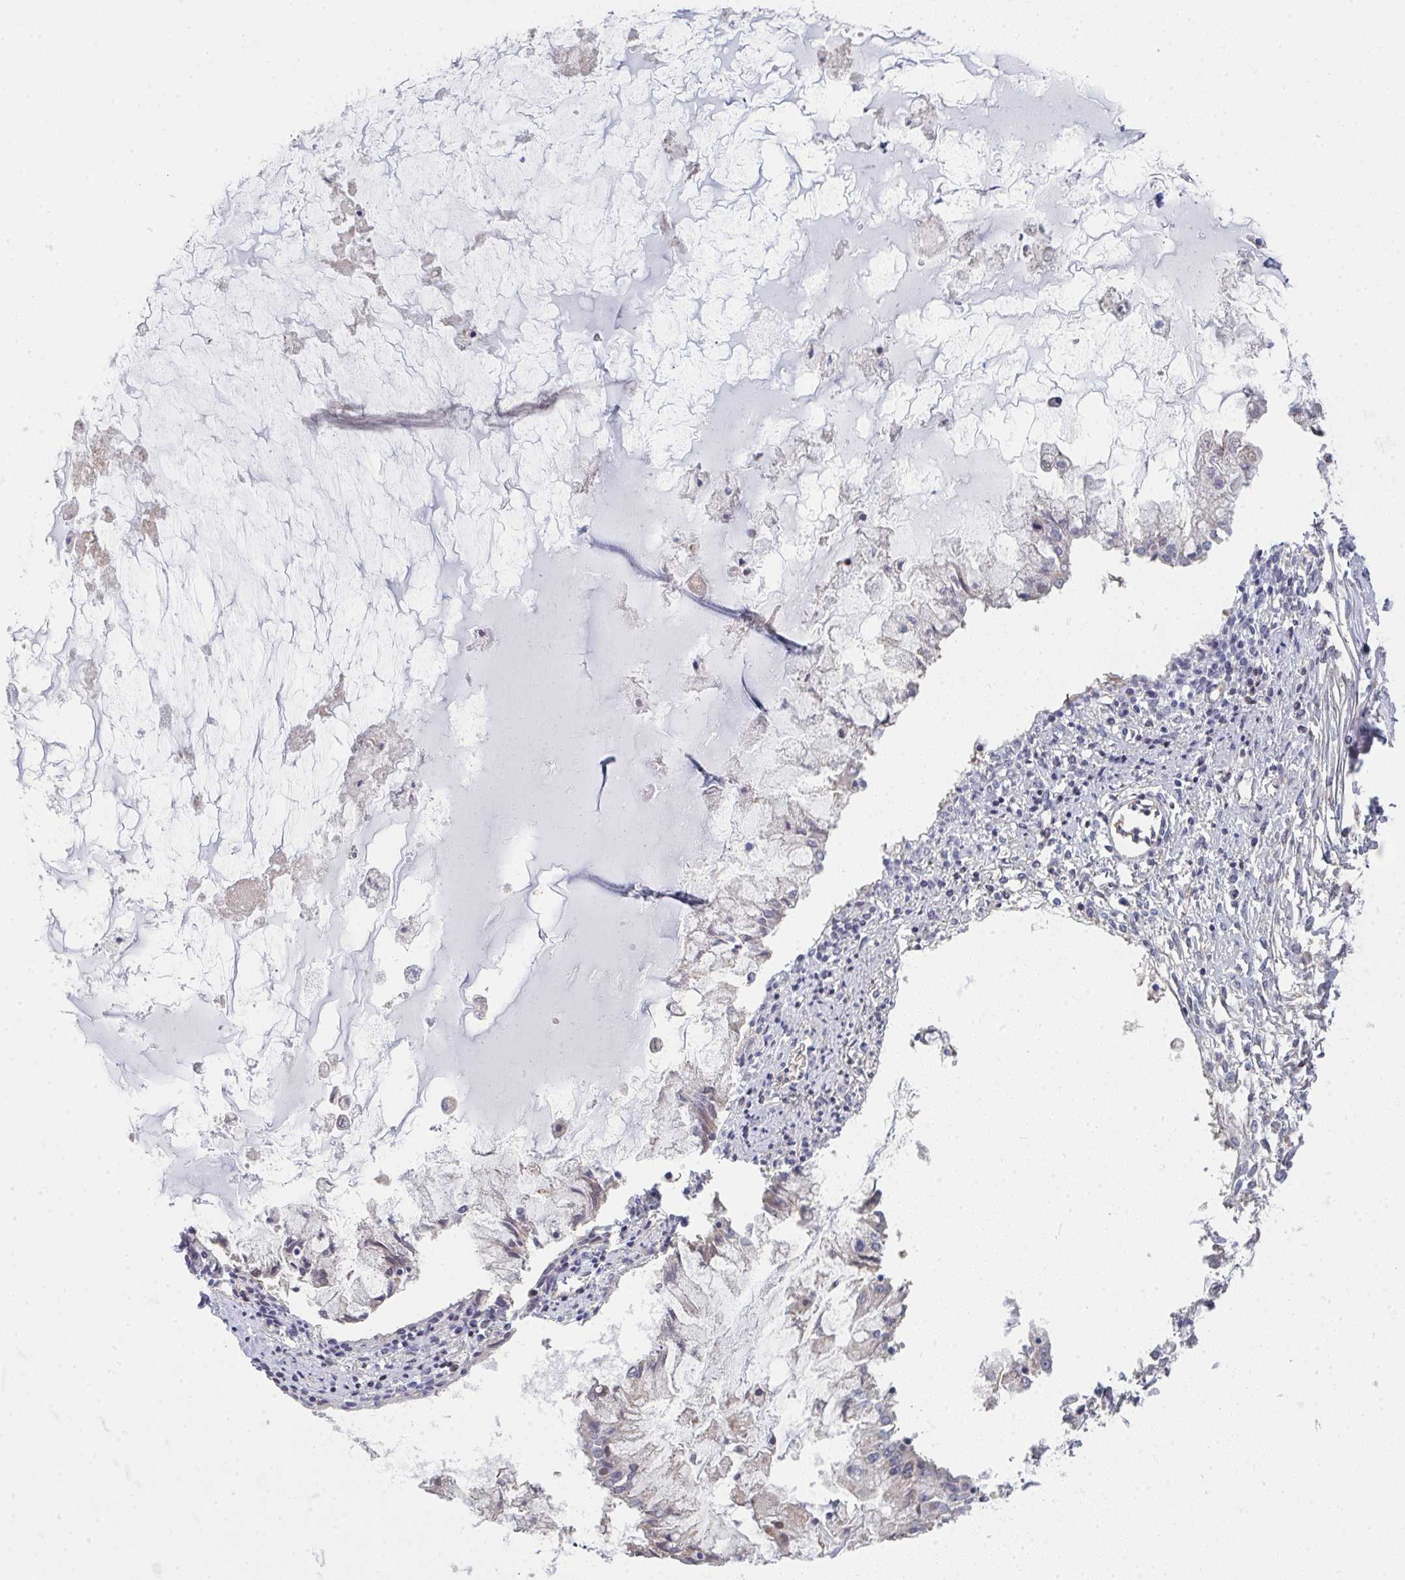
{"staining": {"intensity": "negative", "quantity": "none", "location": "none"}, "tissue": "ovarian cancer", "cell_type": "Tumor cells", "image_type": "cancer", "snomed": [{"axis": "morphology", "description": "Cystadenocarcinoma, mucinous, NOS"}, {"axis": "topography", "description": "Ovary"}], "caption": "An image of human ovarian cancer is negative for staining in tumor cells.", "gene": "VWDE", "patient": {"sex": "female", "age": 34}}